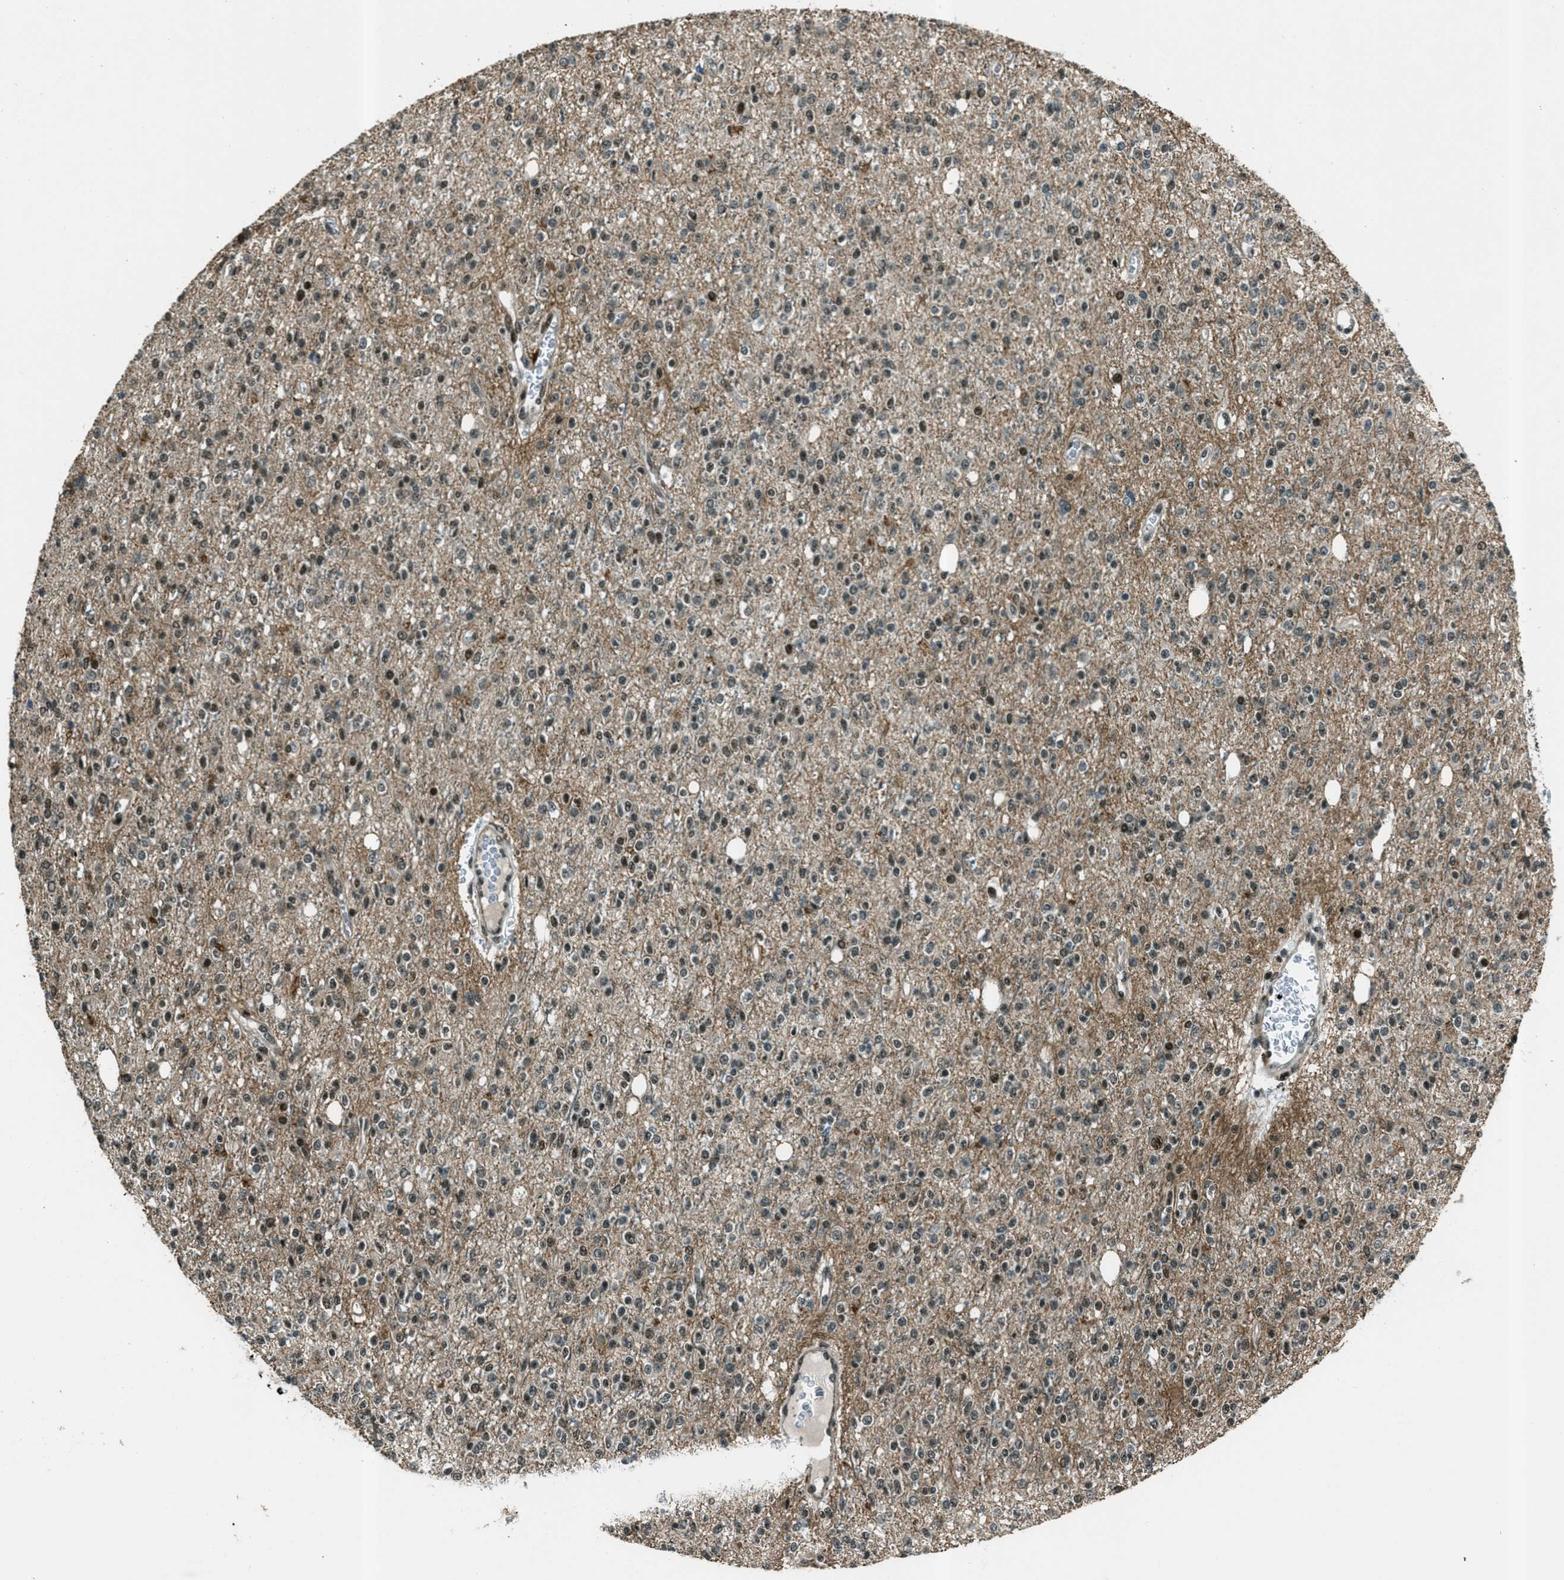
{"staining": {"intensity": "weak", "quantity": "<25%", "location": "nuclear"}, "tissue": "glioma", "cell_type": "Tumor cells", "image_type": "cancer", "snomed": [{"axis": "morphology", "description": "Glioma, malignant, High grade"}, {"axis": "topography", "description": "Brain"}], "caption": "Tumor cells show no significant protein staining in glioma.", "gene": "TARDBP", "patient": {"sex": "male", "age": 34}}